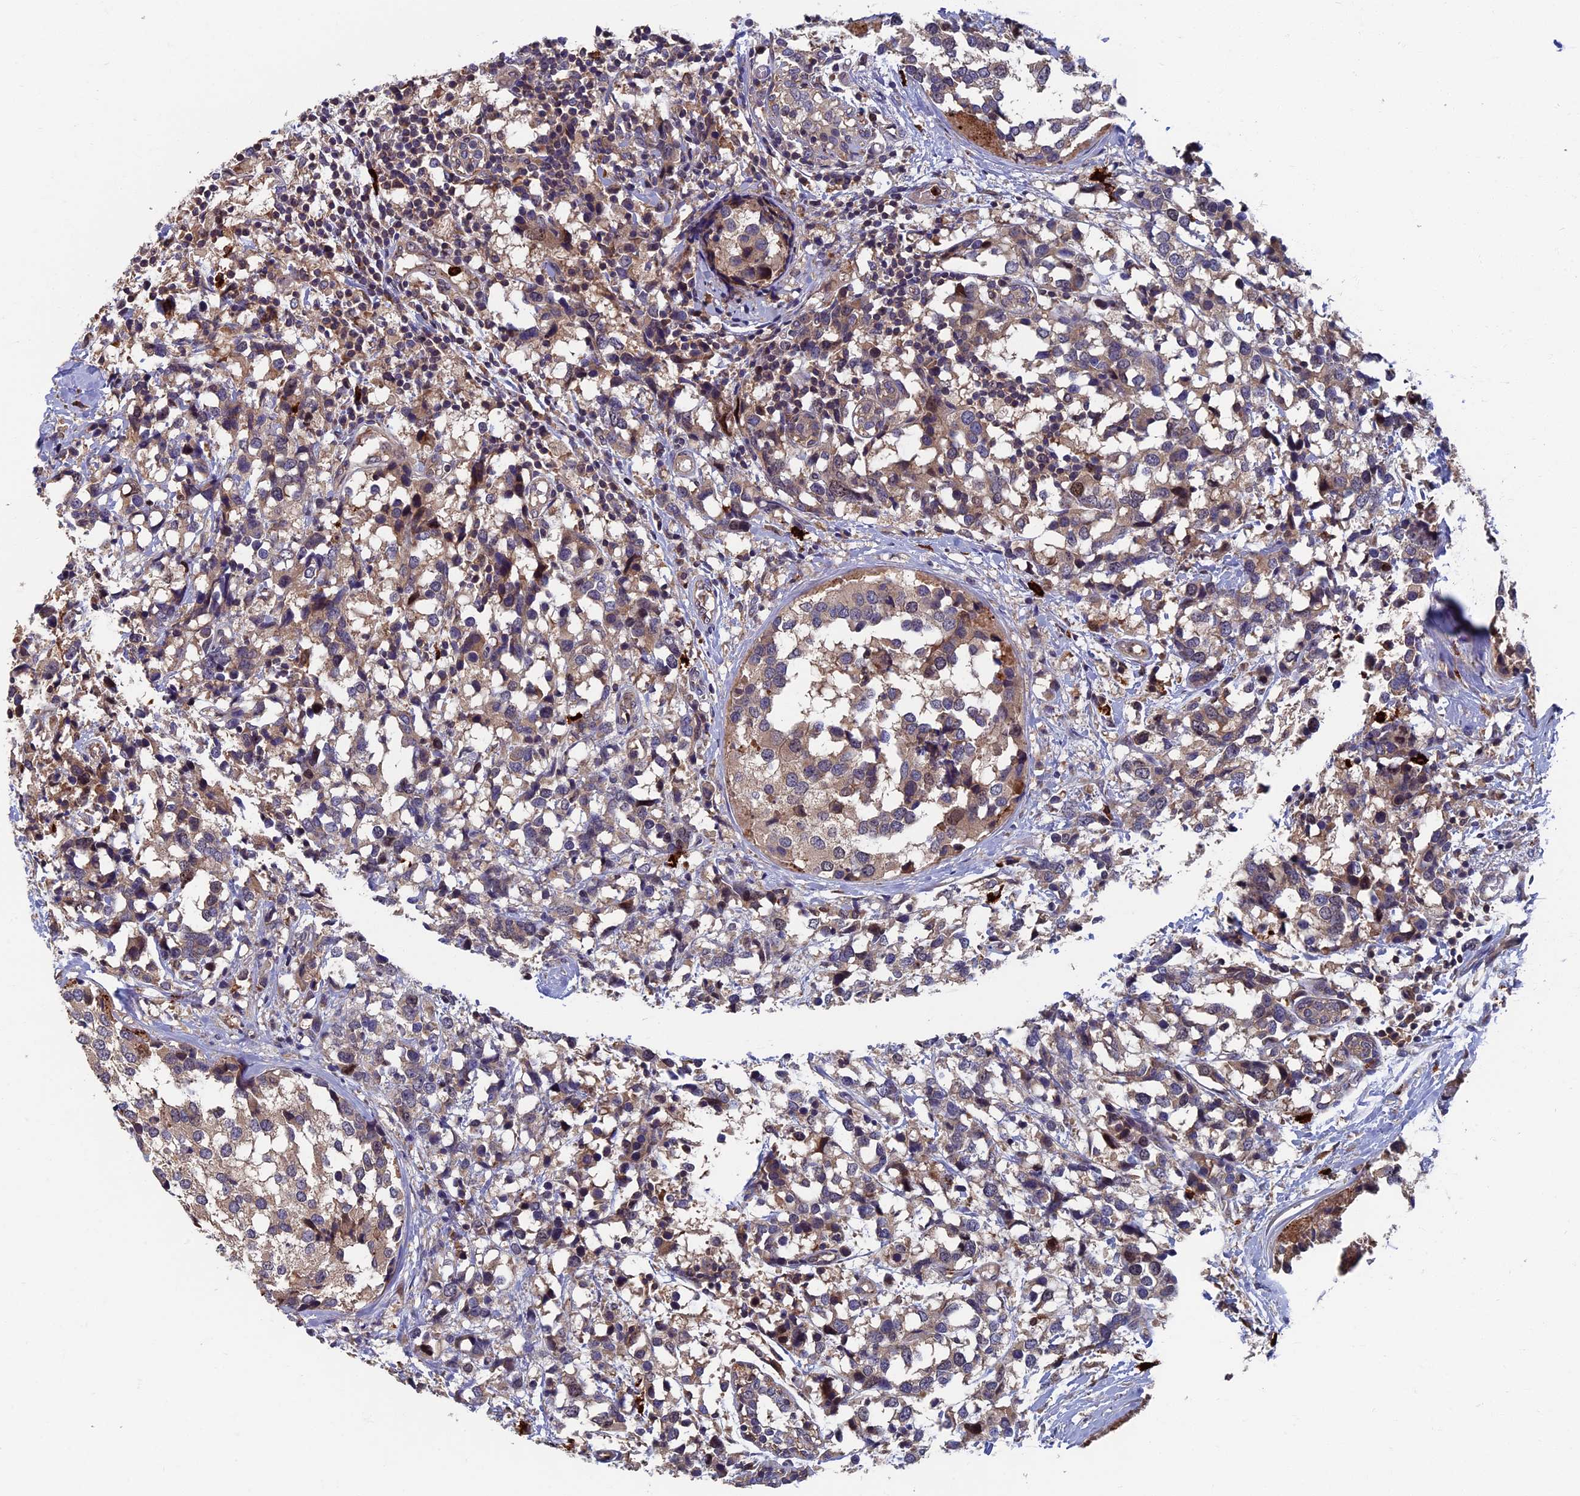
{"staining": {"intensity": "moderate", "quantity": ">75%", "location": "cytoplasmic/membranous"}, "tissue": "breast cancer", "cell_type": "Tumor cells", "image_type": "cancer", "snomed": [{"axis": "morphology", "description": "Lobular carcinoma"}, {"axis": "topography", "description": "Breast"}], "caption": "Immunohistochemical staining of human lobular carcinoma (breast) shows medium levels of moderate cytoplasmic/membranous protein staining in approximately >75% of tumor cells. (DAB (3,3'-diaminobenzidine) IHC with brightfield microscopy, high magnification).", "gene": "TNK2", "patient": {"sex": "female", "age": 59}}